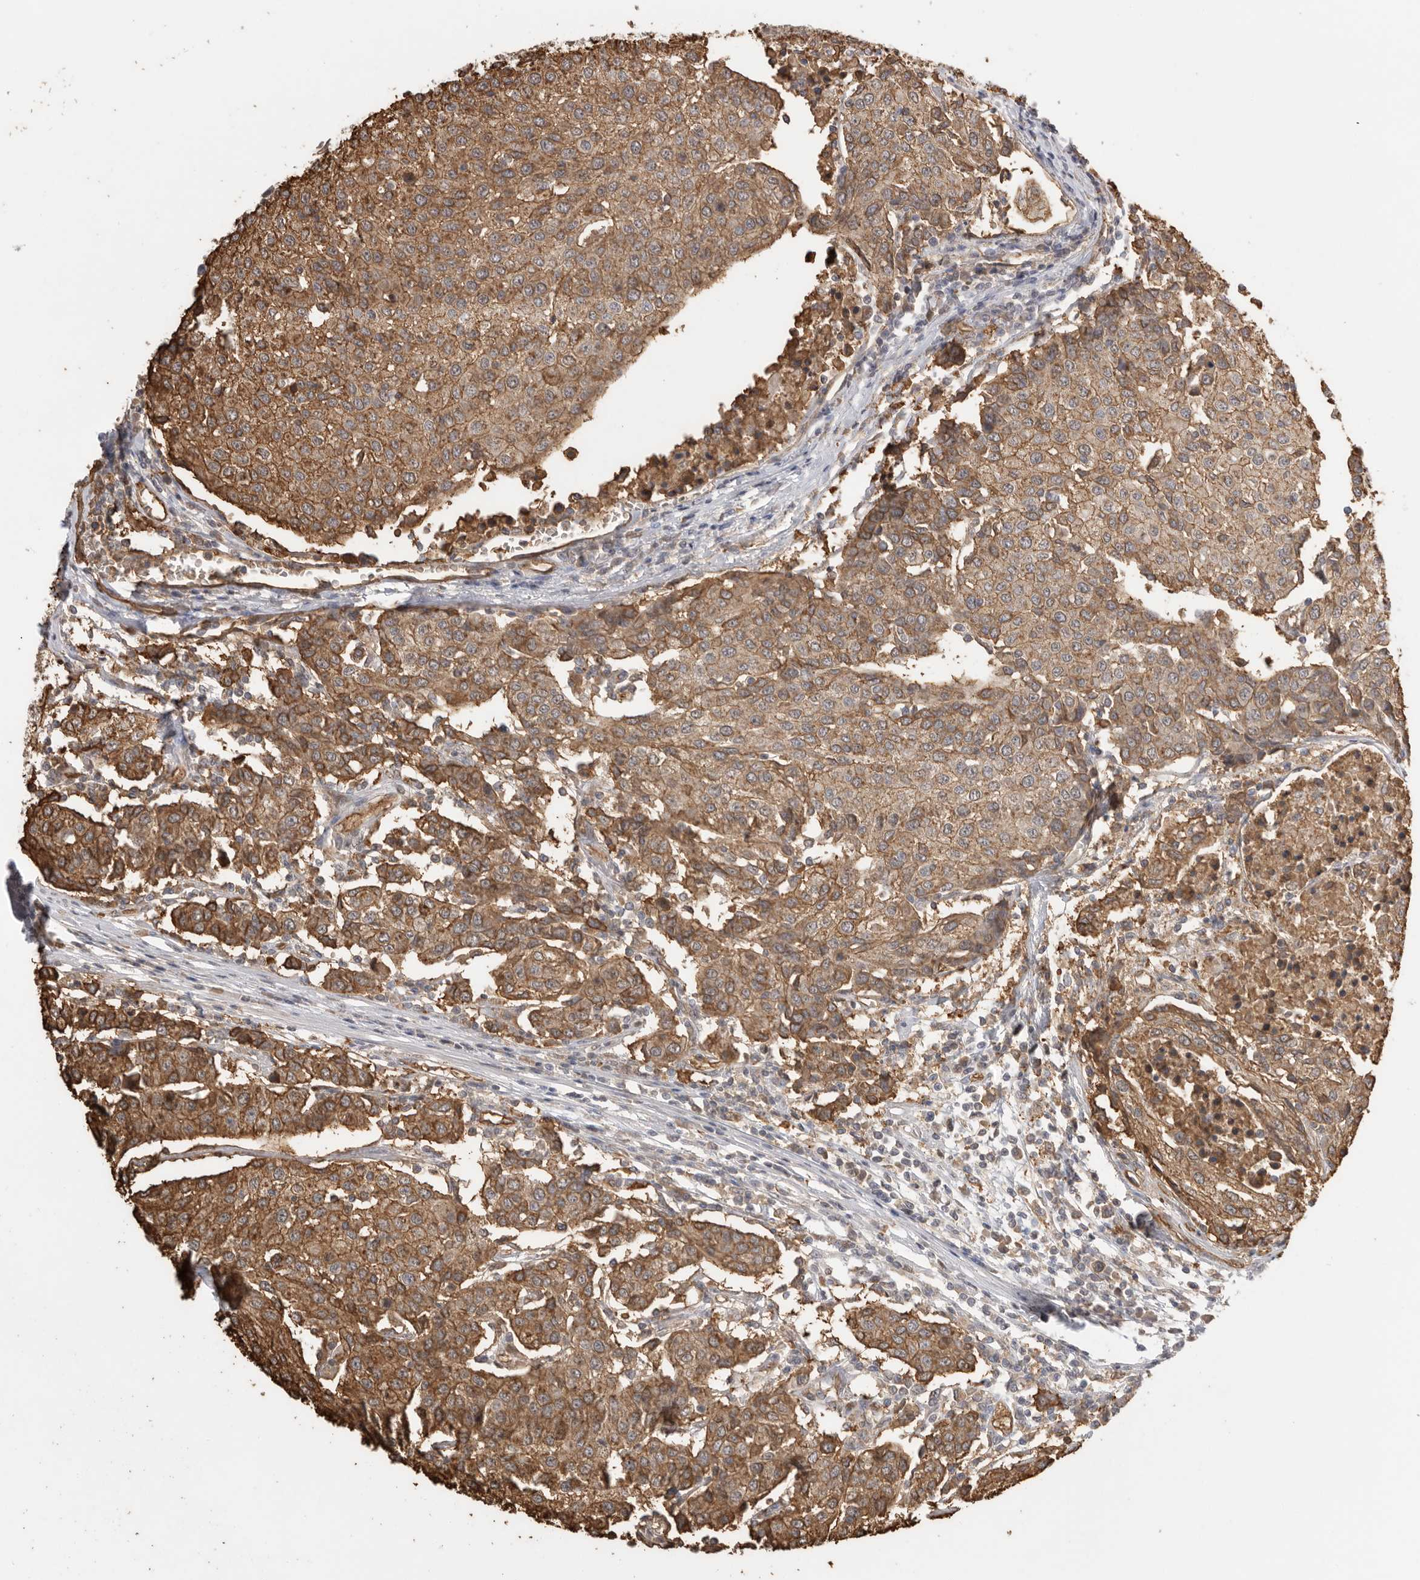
{"staining": {"intensity": "moderate", "quantity": ">75%", "location": "cytoplasmic/membranous"}, "tissue": "urothelial cancer", "cell_type": "Tumor cells", "image_type": "cancer", "snomed": [{"axis": "morphology", "description": "Urothelial carcinoma, High grade"}, {"axis": "topography", "description": "Urinary bladder"}], "caption": "Human urothelial cancer stained with a protein marker reveals moderate staining in tumor cells.", "gene": "IL27", "patient": {"sex": "female", "age": 85}}